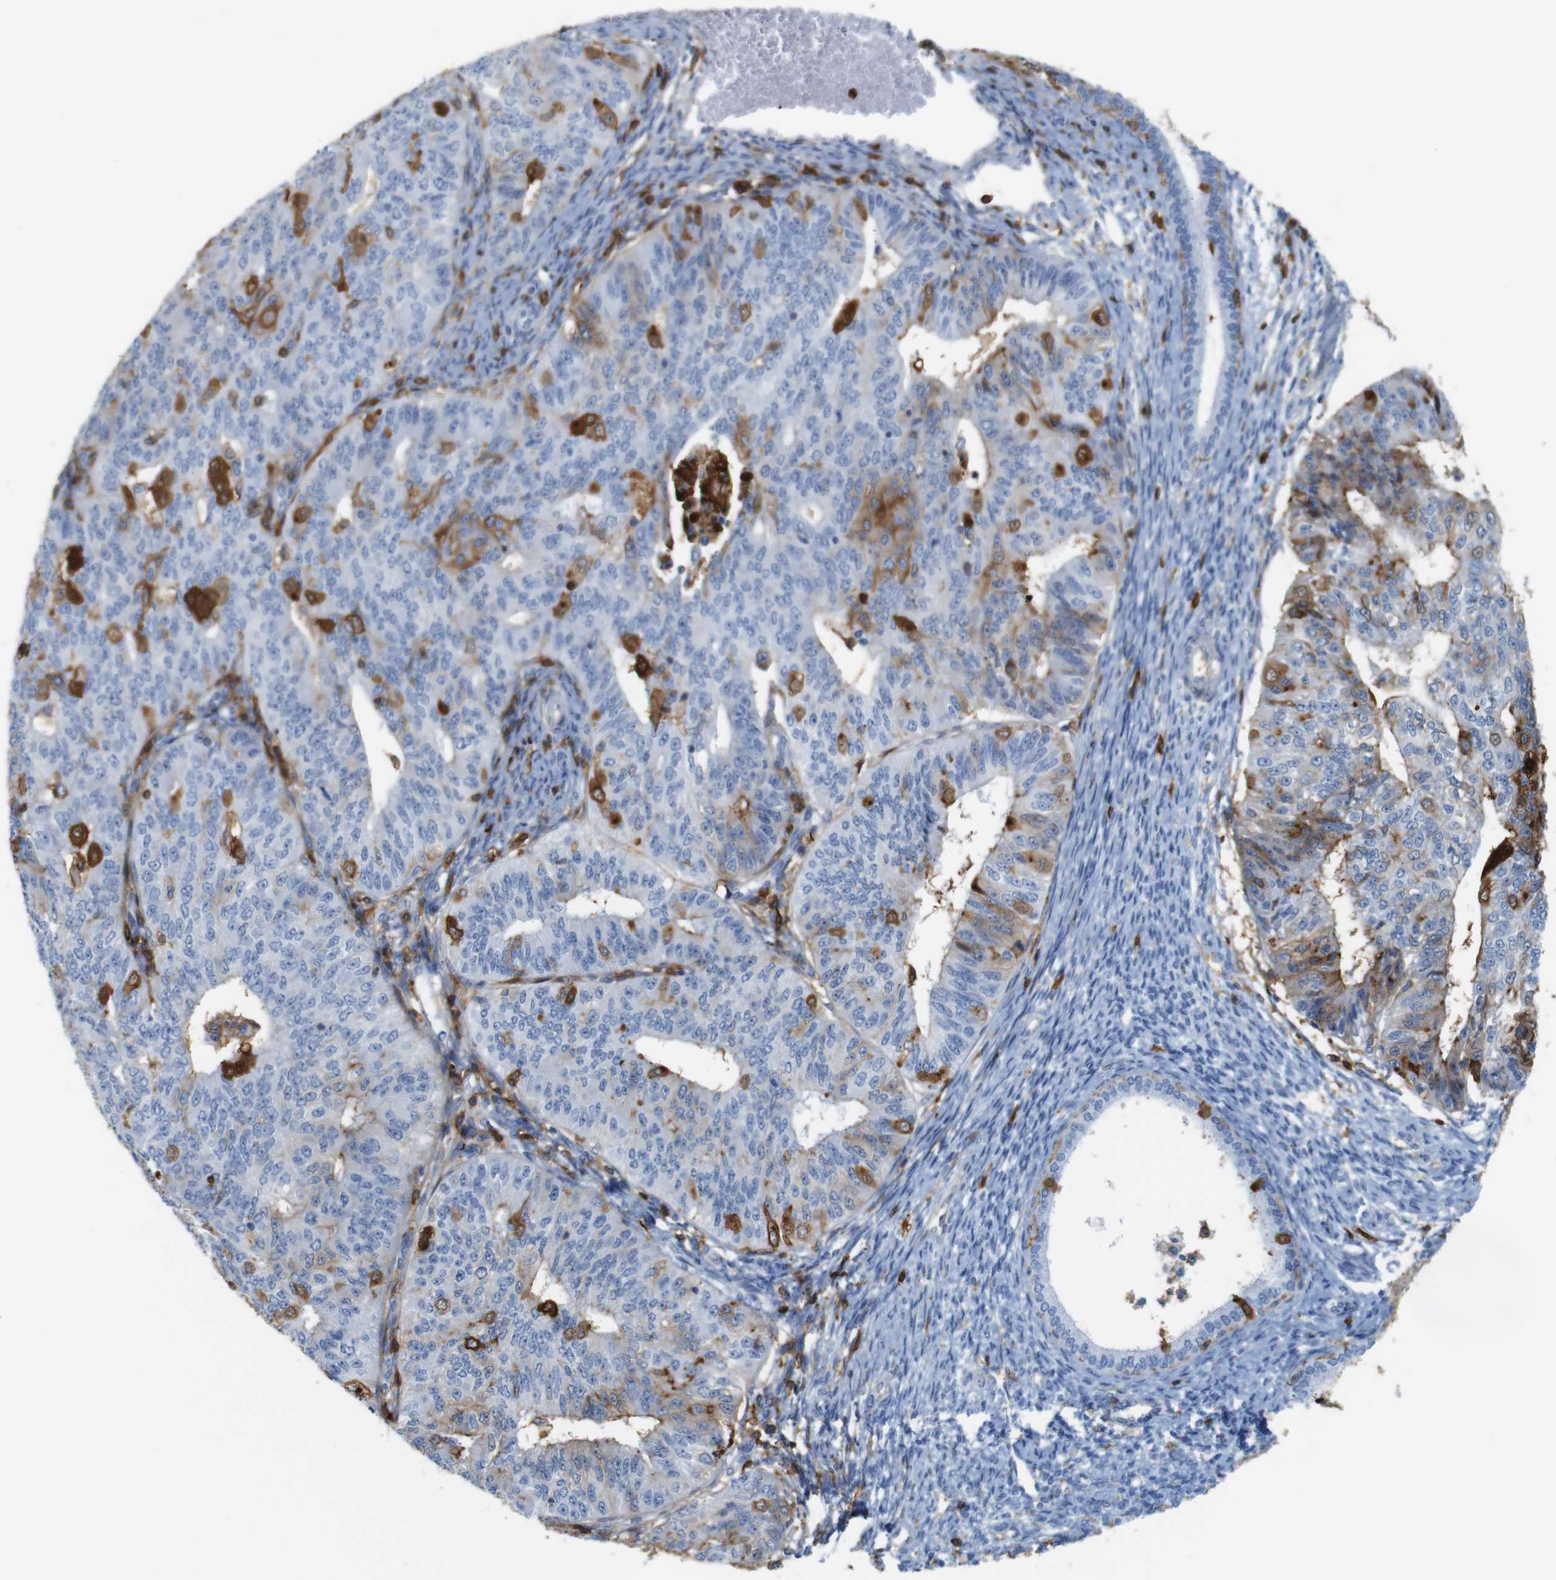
{"staining": {"intensity": "strong", "quantity": "<25%", "location": "cytoplasmic/membranous"}, "tissue": "endometrial cancer", "cell_type": "Tumor cells", "image_type": "cancer", "snomed": [{"axis": "morphology", "description": "Adenocarcinoma, NOS"}, {"axis": "topography", "description": "Endometrium"}], "caption": "This micrograph shows immunohistochemistry staining of endometrial cancer, with medium strong cytoplasmic/membranous positivity in approximately <25% of tumor cells.", "gene": "ANXA1", "patient": {"sex": "female", "age": 32}}